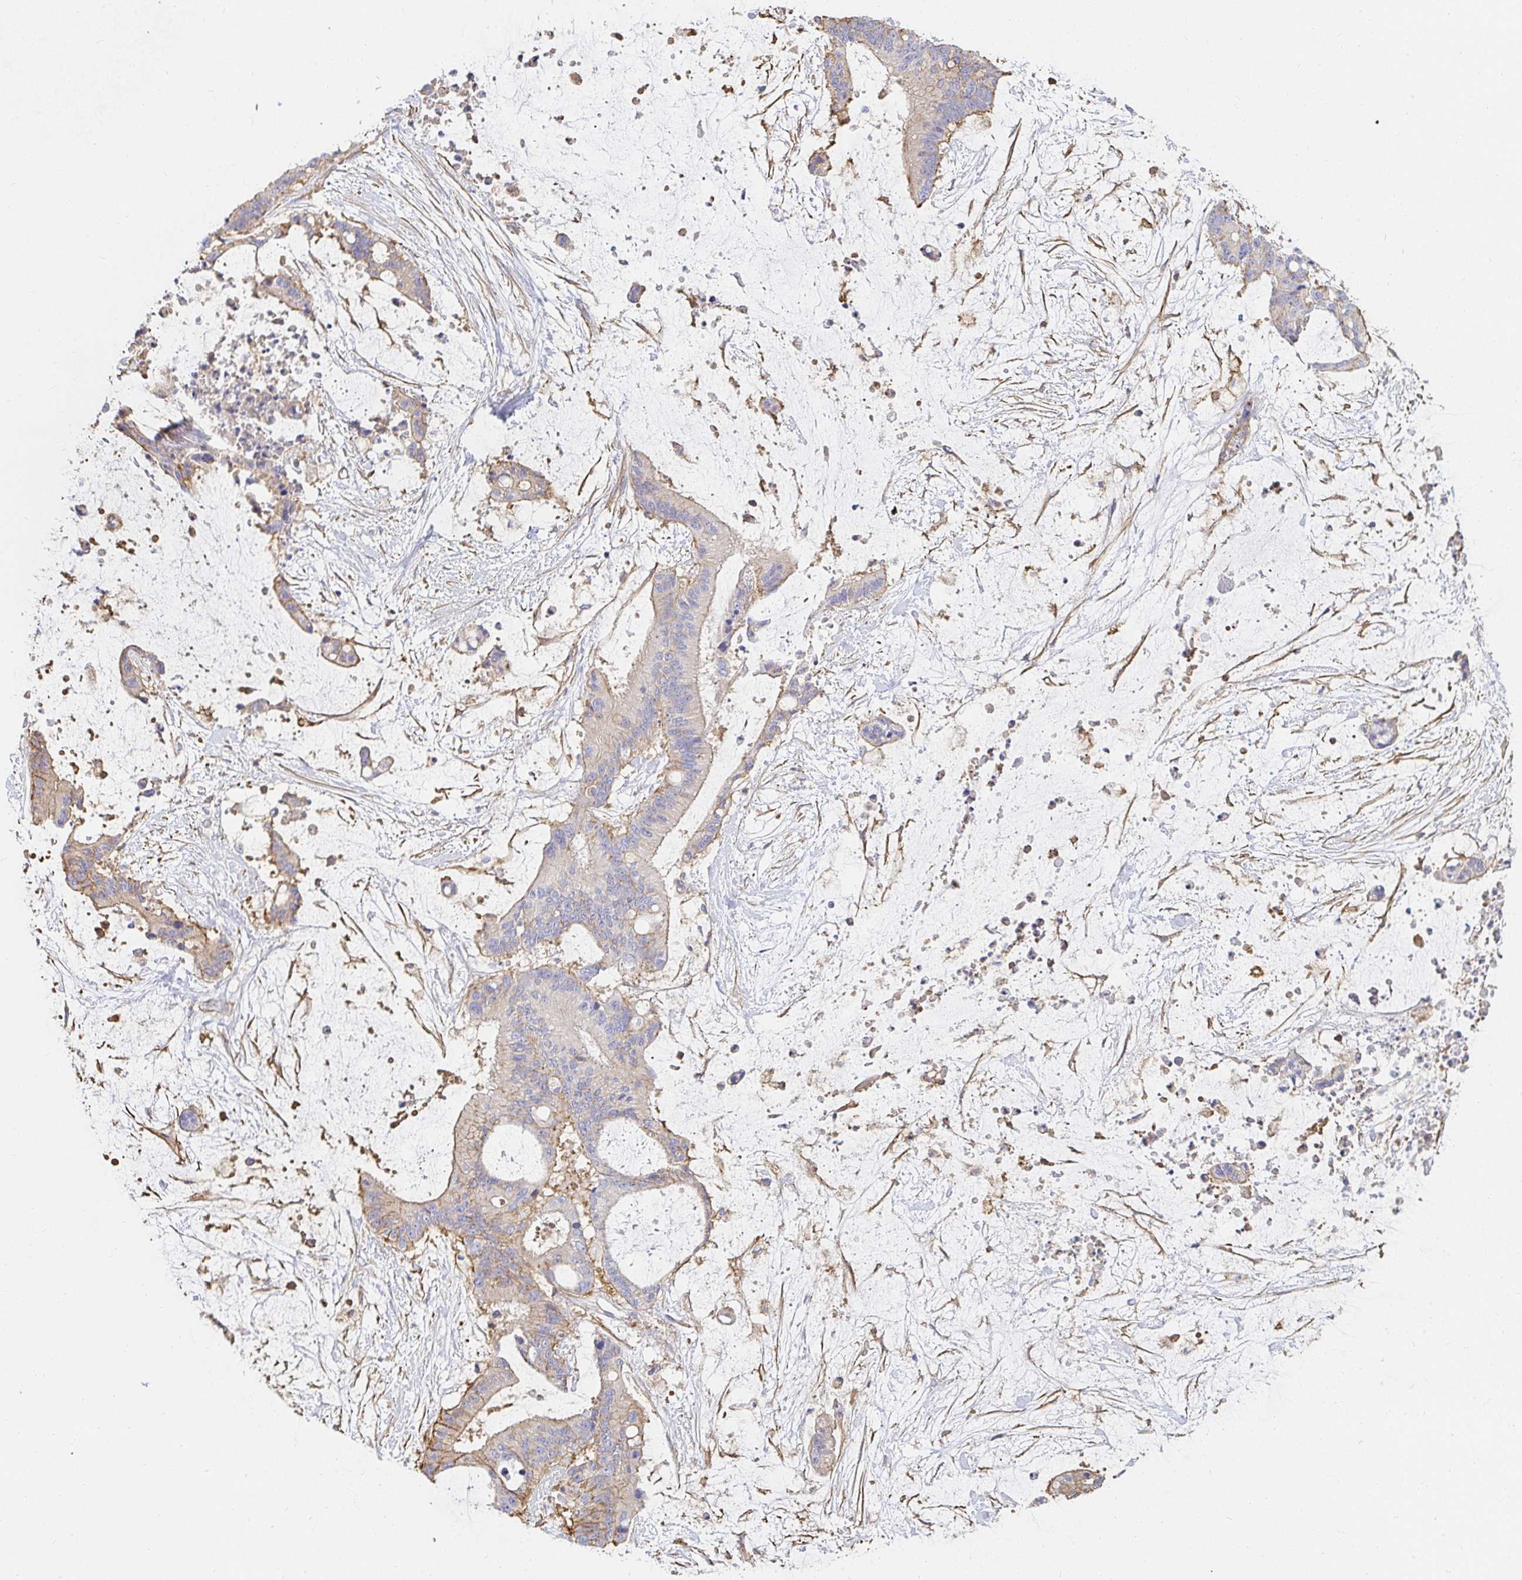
{"staining": {"intensity": "weak", "quantity": "25%-75%", "location": "cytoplasmic/membranous"}, "tissue": "liver cancer", "cell_type": "Tumor cells", "image_type": "cancer", "snomed": [{"axis": "morphology", "description": "Normal tissue, NOS"}, {"axis": "morphology", "description": "Cholangiocarcinoma"}, {"axis": "topography", "description": "Liver"}, {"axis": "topography", "description": "Peripheral nerve tissue"}], "caption": "Immunohistochemistry photomicrograph of neoplastic tissue: cholangiocarcinoma (liver) stained using immunohistochemistry displays low levels of weak protein expression localized specifically in the cytoplasmic/membranous of tumor cells, appearing as a cytoplasmic/membranous brown color.", "gene": "TSPAN19", "patient": {"sex": "female", "age": 73}}